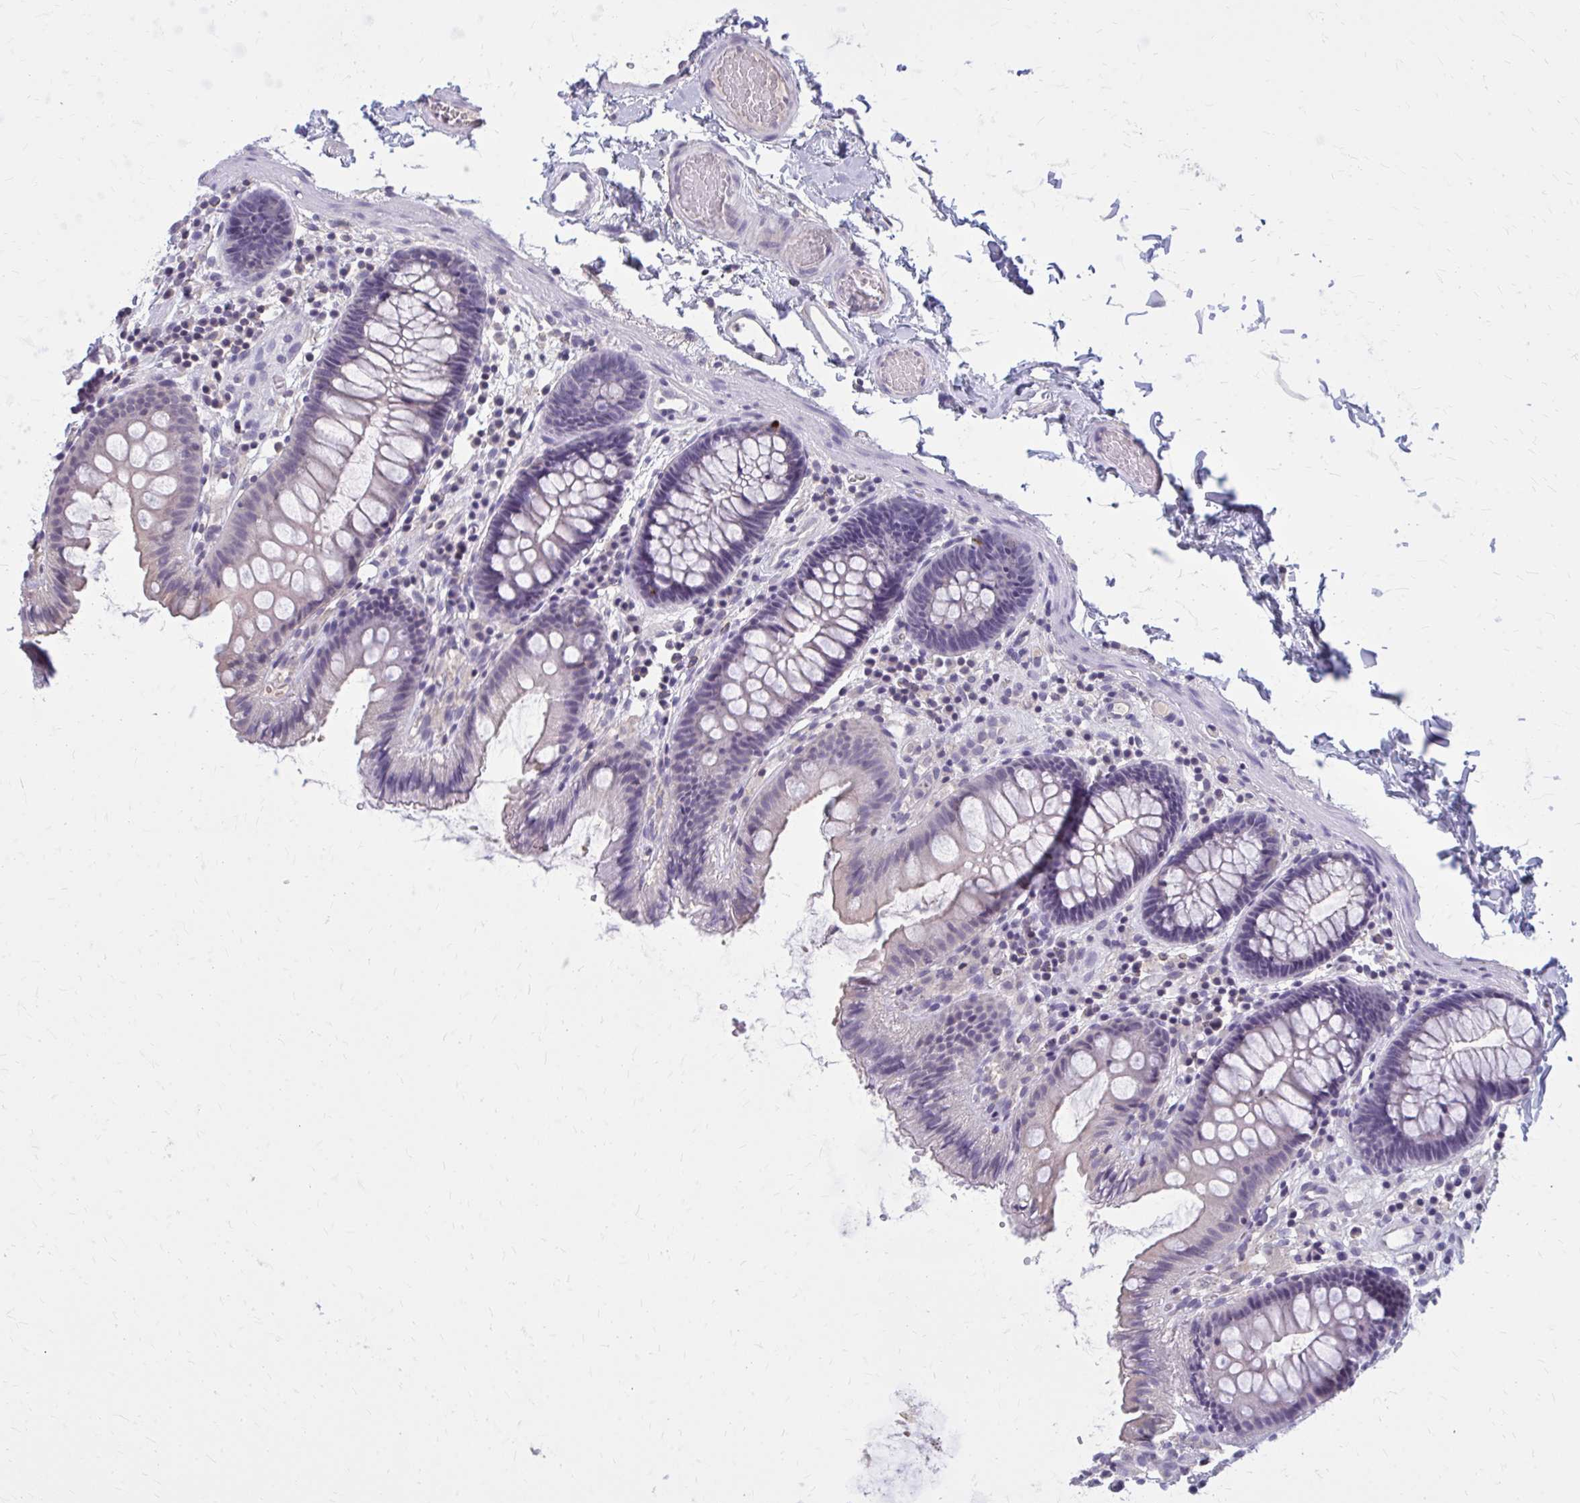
{"staining": {"intensity": "negative", "quantity": "none", "location": "none"}, "tissue": "colon", "cell_type": "Endothelial cells", "image_type": "normal", "snomed": [{"axis": "morphology", "description": "Normal tissue, NOS"}, {"axis": "topography", "description": "Colon"}], "caption": "An immunohistochemistry photomicrograph of unremarkable colon is shown. There is no staining in endothelial cells of colon.", "gene": "OR4A47", "patient": {"sex": "male", "age": 84}}